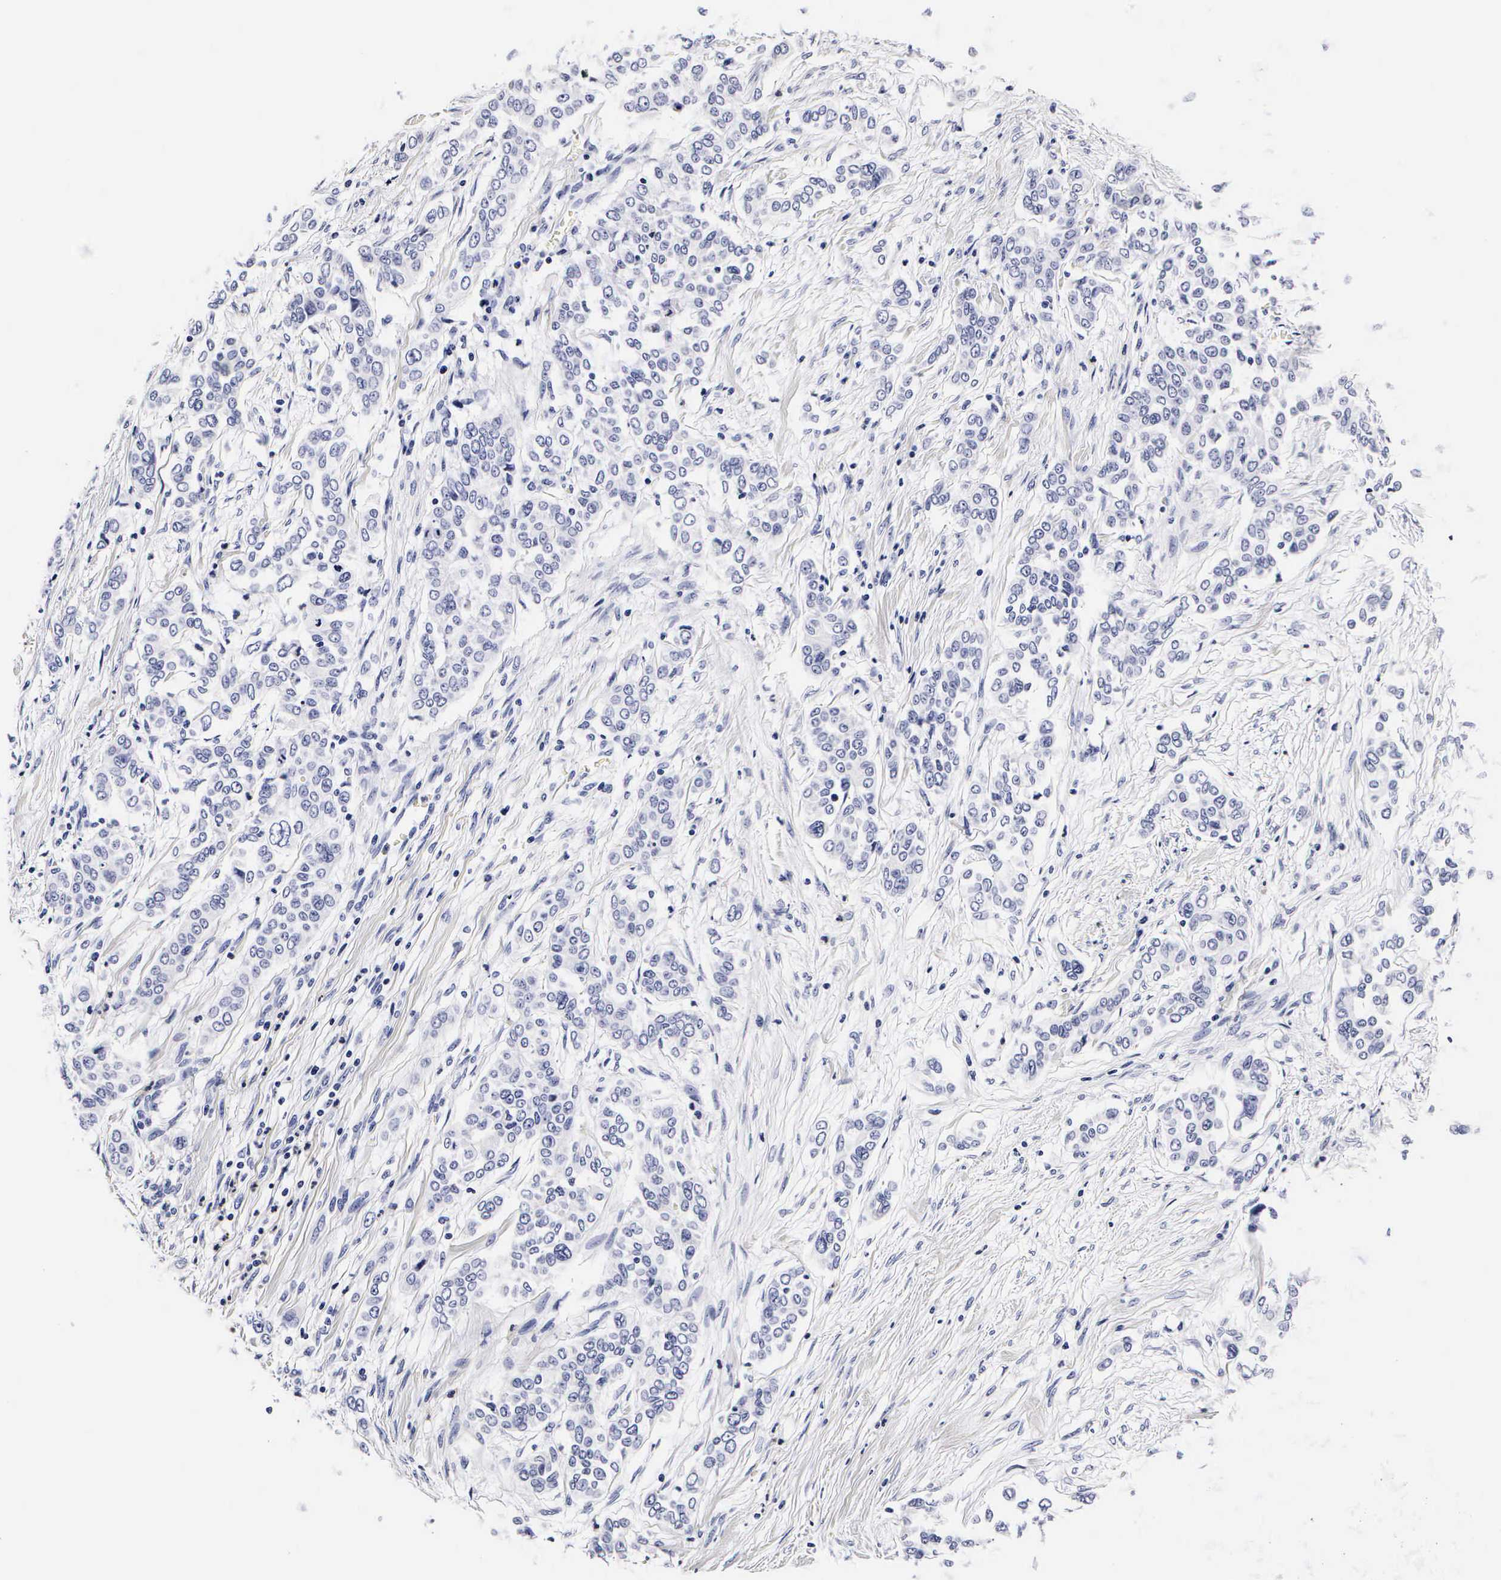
{"staining": {"intensity": "negative", "quantity": "none", "location": "none"}, "tissue": "pancreatic cancer", "cell_type": "Tumor cells", "image_type": "cancer", "snomed": [{"axis": "morphology", "description": "Adenocarcinoma, NOS"}, {"axis": "topography", "description": "Pancreas"}], "caption": "Adenocarcinoma (pancreatic) was stained to show a protein in brown. There is no significant staining in tumor cells.", "gene": "RNASE6", "patient": {"sex": "female", "age": 52}}